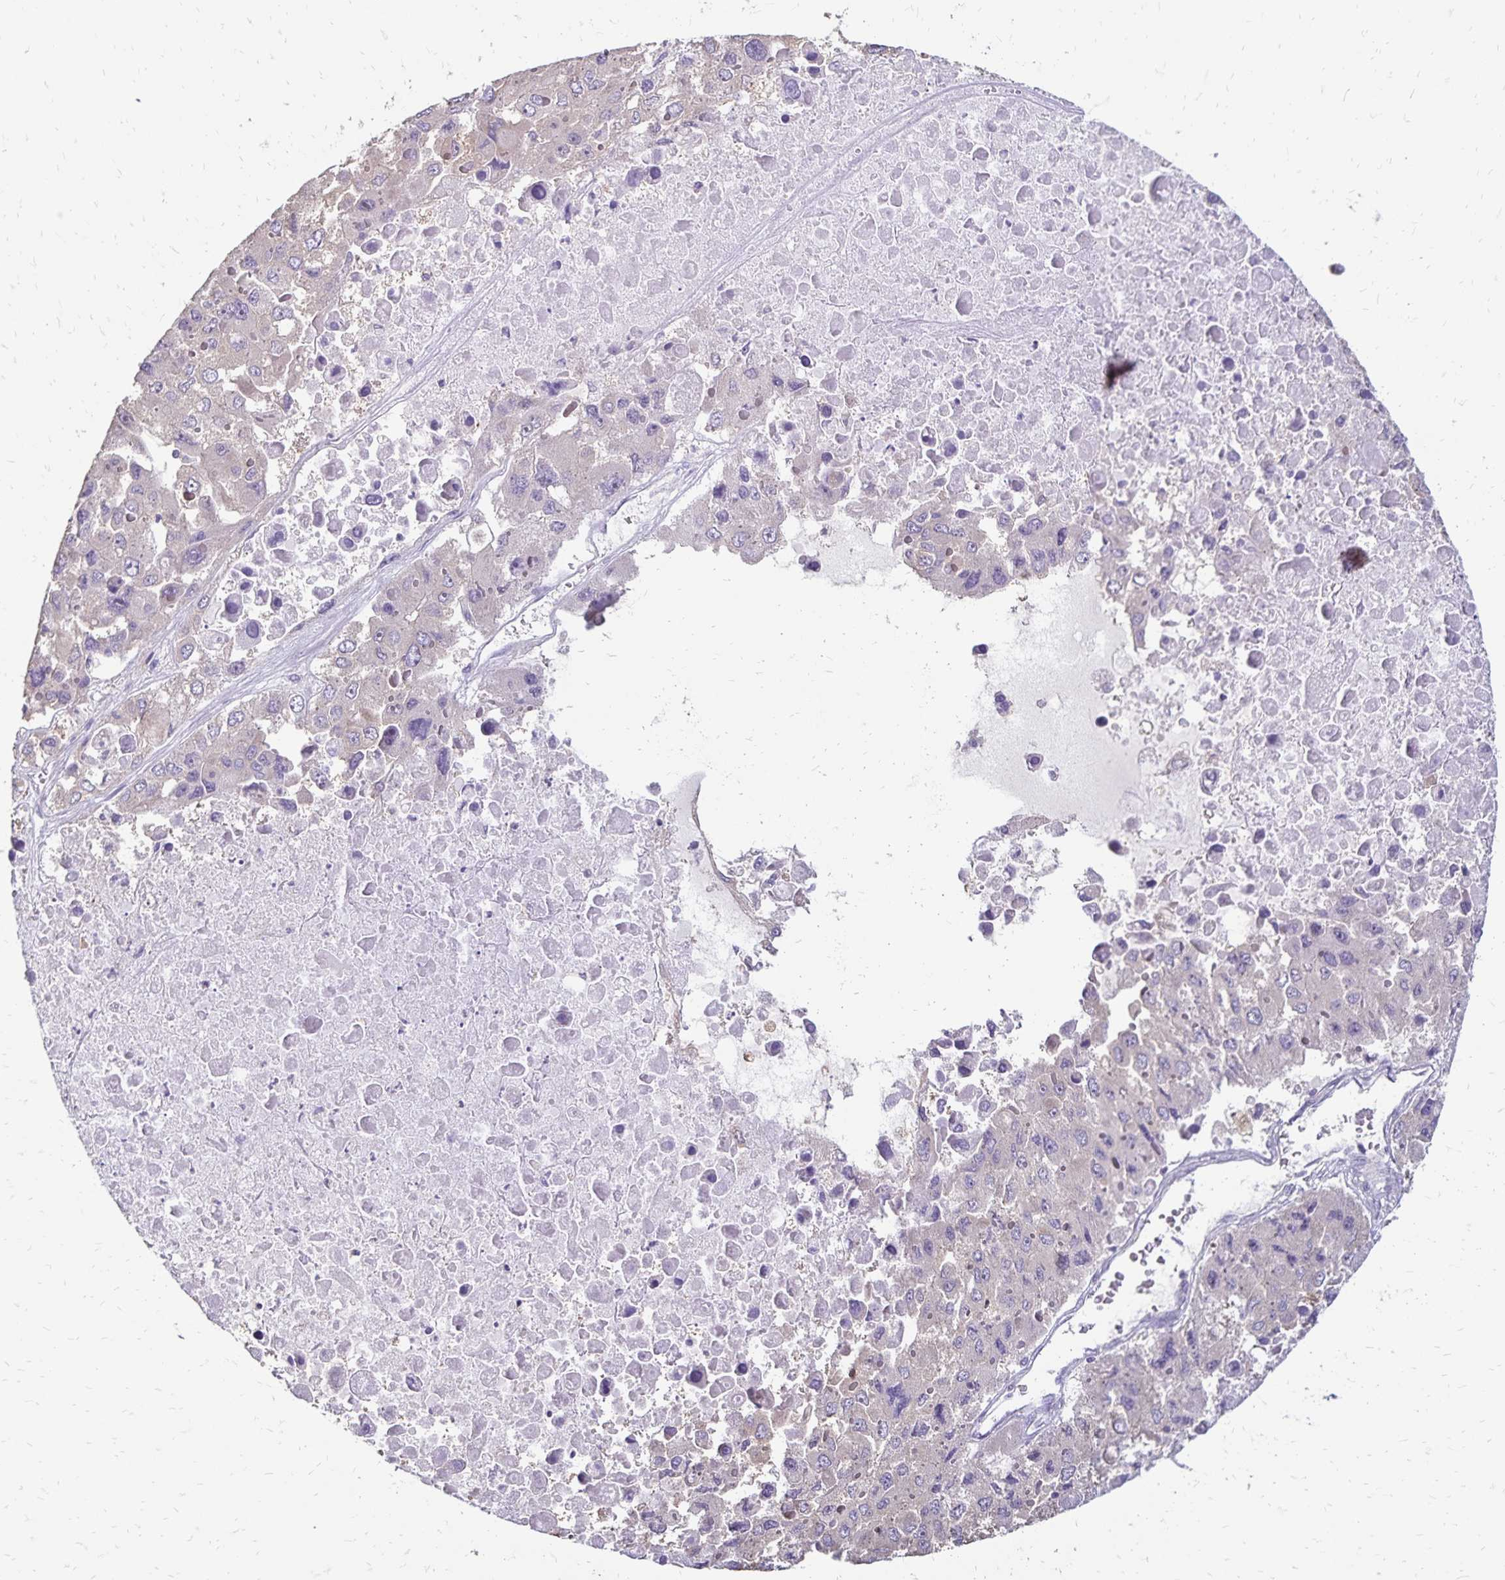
{"staining": {"intensity": "negative", "quantity": "none", "location": "none"}, "tissue": "liver cancer", "cell_type": "Tumor cells", "image_type": "cancer", "snomed": [{"axis": "morphology", "description": "Carcinoma, Hepatocellular, NOS"}, {"axis": "topography", "description": "Liver"}], "caption": "There is no significant staining in tumor cells of liver cancer (hepatocellular carcinoma).", "gene": "EMC10", "patient": {"sex": "female", "age": 41}}